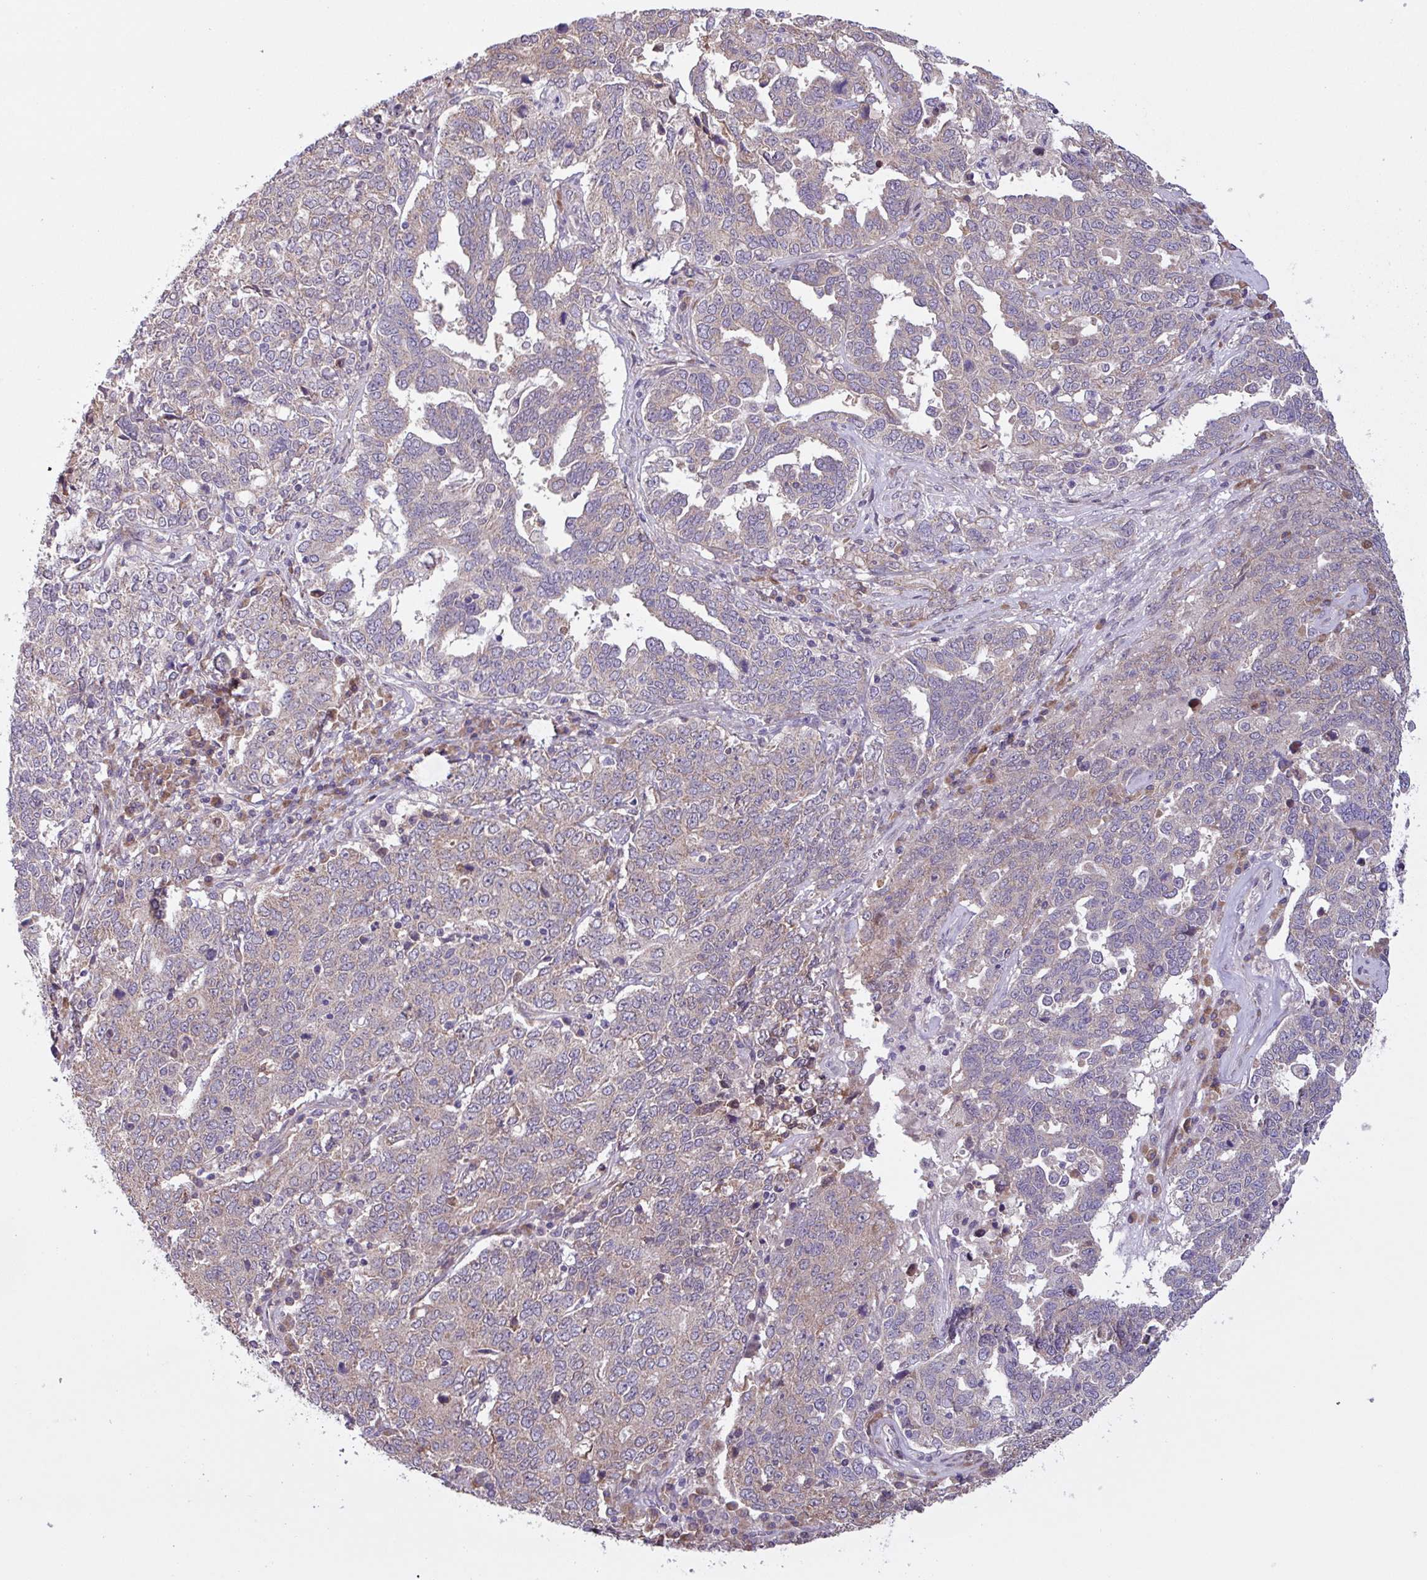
{"staining": {"intensity": "weak", "quantity": "25%-75%", "location": "cytoplasmic/membranous"}, "tissue": "ovarian cancer", "cell_type": "Tumor cells", "image_type": "cancer", "snomed": [{"axis": "morphology", "description": "Carcinoma, endometroid"}, {"axis": "topography", "description": "Ovary"}], "caption": "This histopathology image exhibits immunohistochemistry staining of endometroid carcinoma (ovarian), with low weak cytoplasmic/membranous staining in about 25%-75% of tumor cells.", "gene": "C20orf27", "patient": {"sex": "female", "age": 62}}